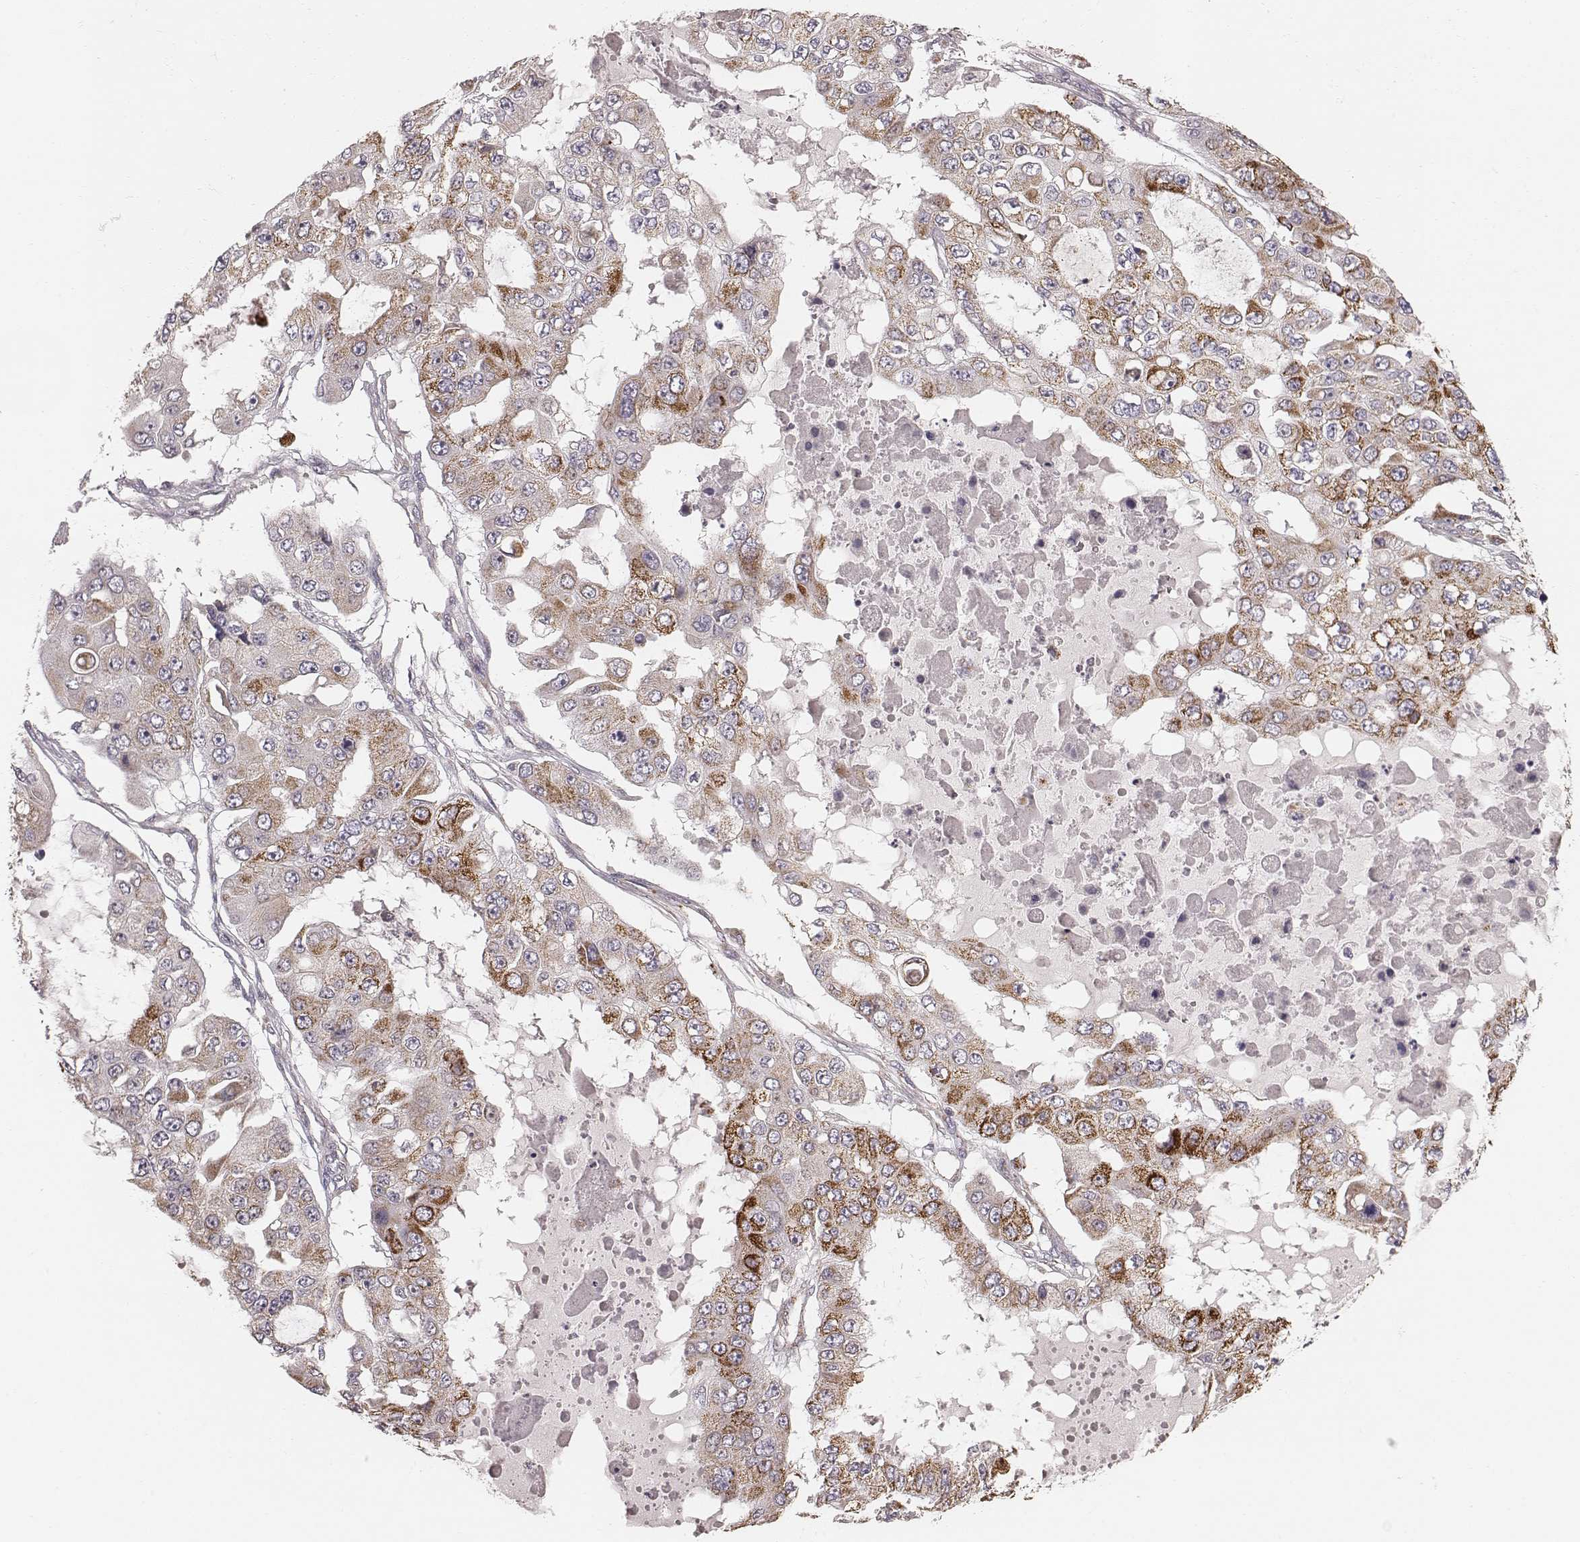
{"staining": {"intensity": "moderate", "quantity": "25%-75%", "location": "cytoplasmic/membranous"}, "tissue": "ovarian cancer", "cell_type": "Tumor cells", "image_type": "cancer", "snomed": [{"axis": "morphology", "description": "Cystadenocarcinoma, serous, NOS"}, {"axis": "topography", "description": "Ovary"}], "caption": "This is a photomicrograph of IHC staining of ovarian cancer, which shows moderate expression in the cytoplasmic/membranous of tumor cells.", "gene": "TUFM", "patient": {"sex": "female", "age": 56}}